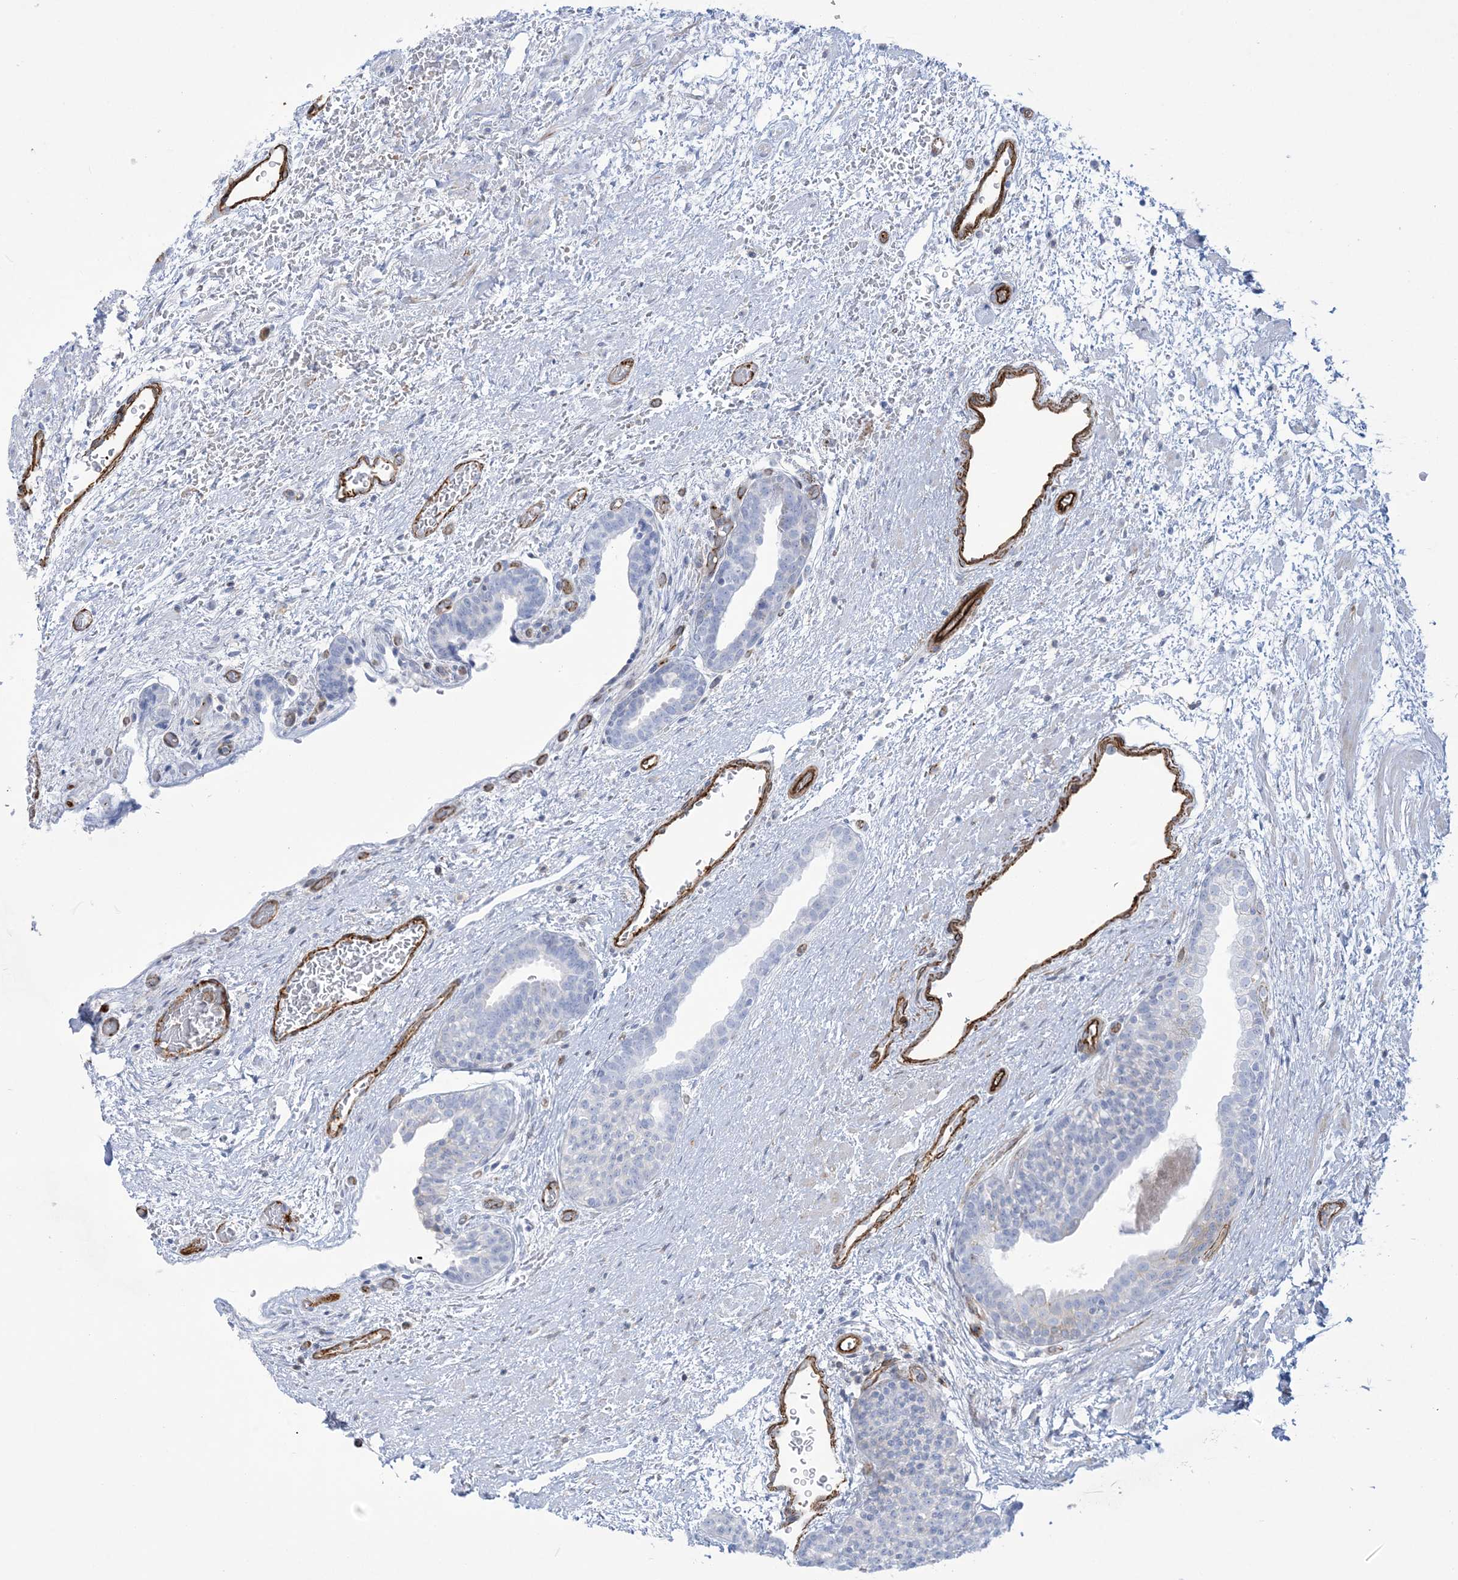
{"staining": {"intensity": "negative", "quantity": "none", "location": "none"}, "tissue": "prostate", "cell_type": "Glandular cells", "image_type": "normal", "snomed": [{"axis": "morphology", "description": "Normal tissue, NOS"}, {"axis": "topography", "description": "Prostate"}], "caption": "The micrograph shows no significant staining in glandular cells of prostate.", "gene": "B3GNT7", "patient": {"sex": "male", "age": 48}}